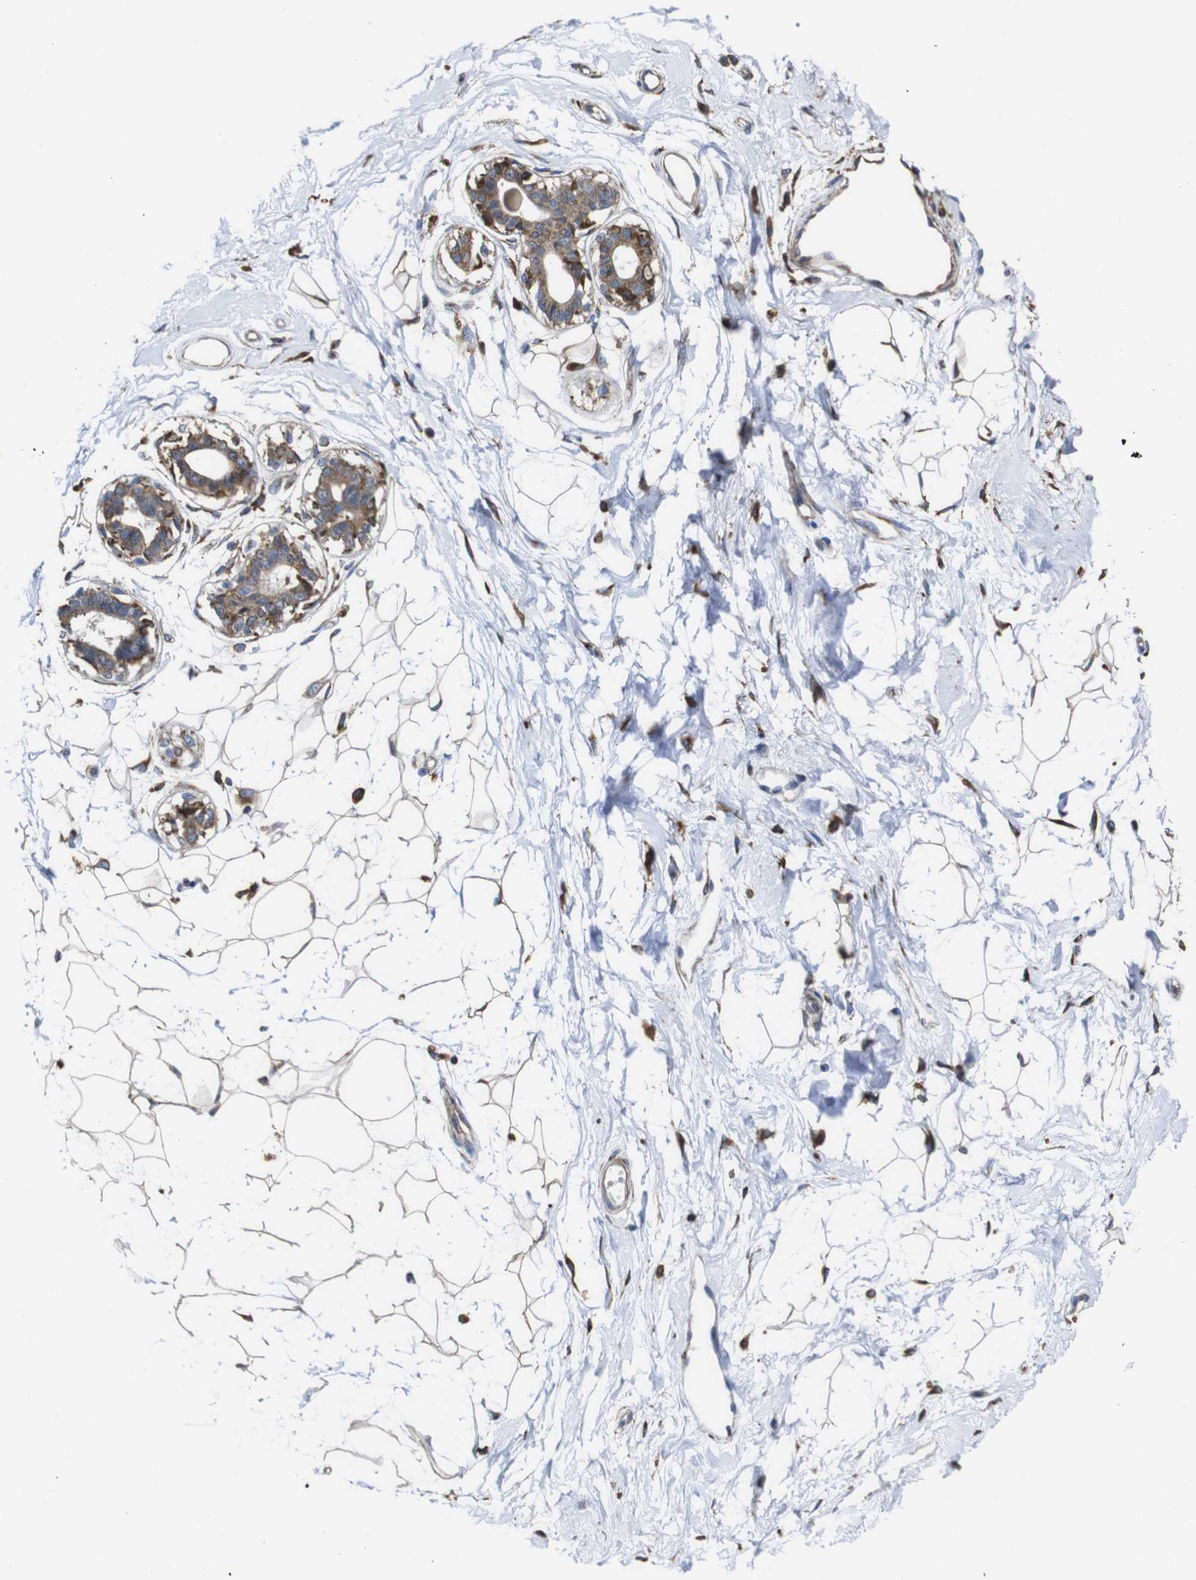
{"staining": {"intensity": "negative", "quantity": ">75%", "location": "cytoplasmic/membranous"}, "tissue": "breast", "cell_type": "Adipocytes", "image_type": "normal", "snomed": [{"axis": "morphology", "description": "Normal tissue, NOS"}, {"axis": "topography", "description": "Breast"}], "caption": "An immunohistochemistry (IHC) image of normal breast is shown. There is no staining in adipocytes of breast.", "gene": "PPIB", "patient": {"sex": "female", "age": 45}}